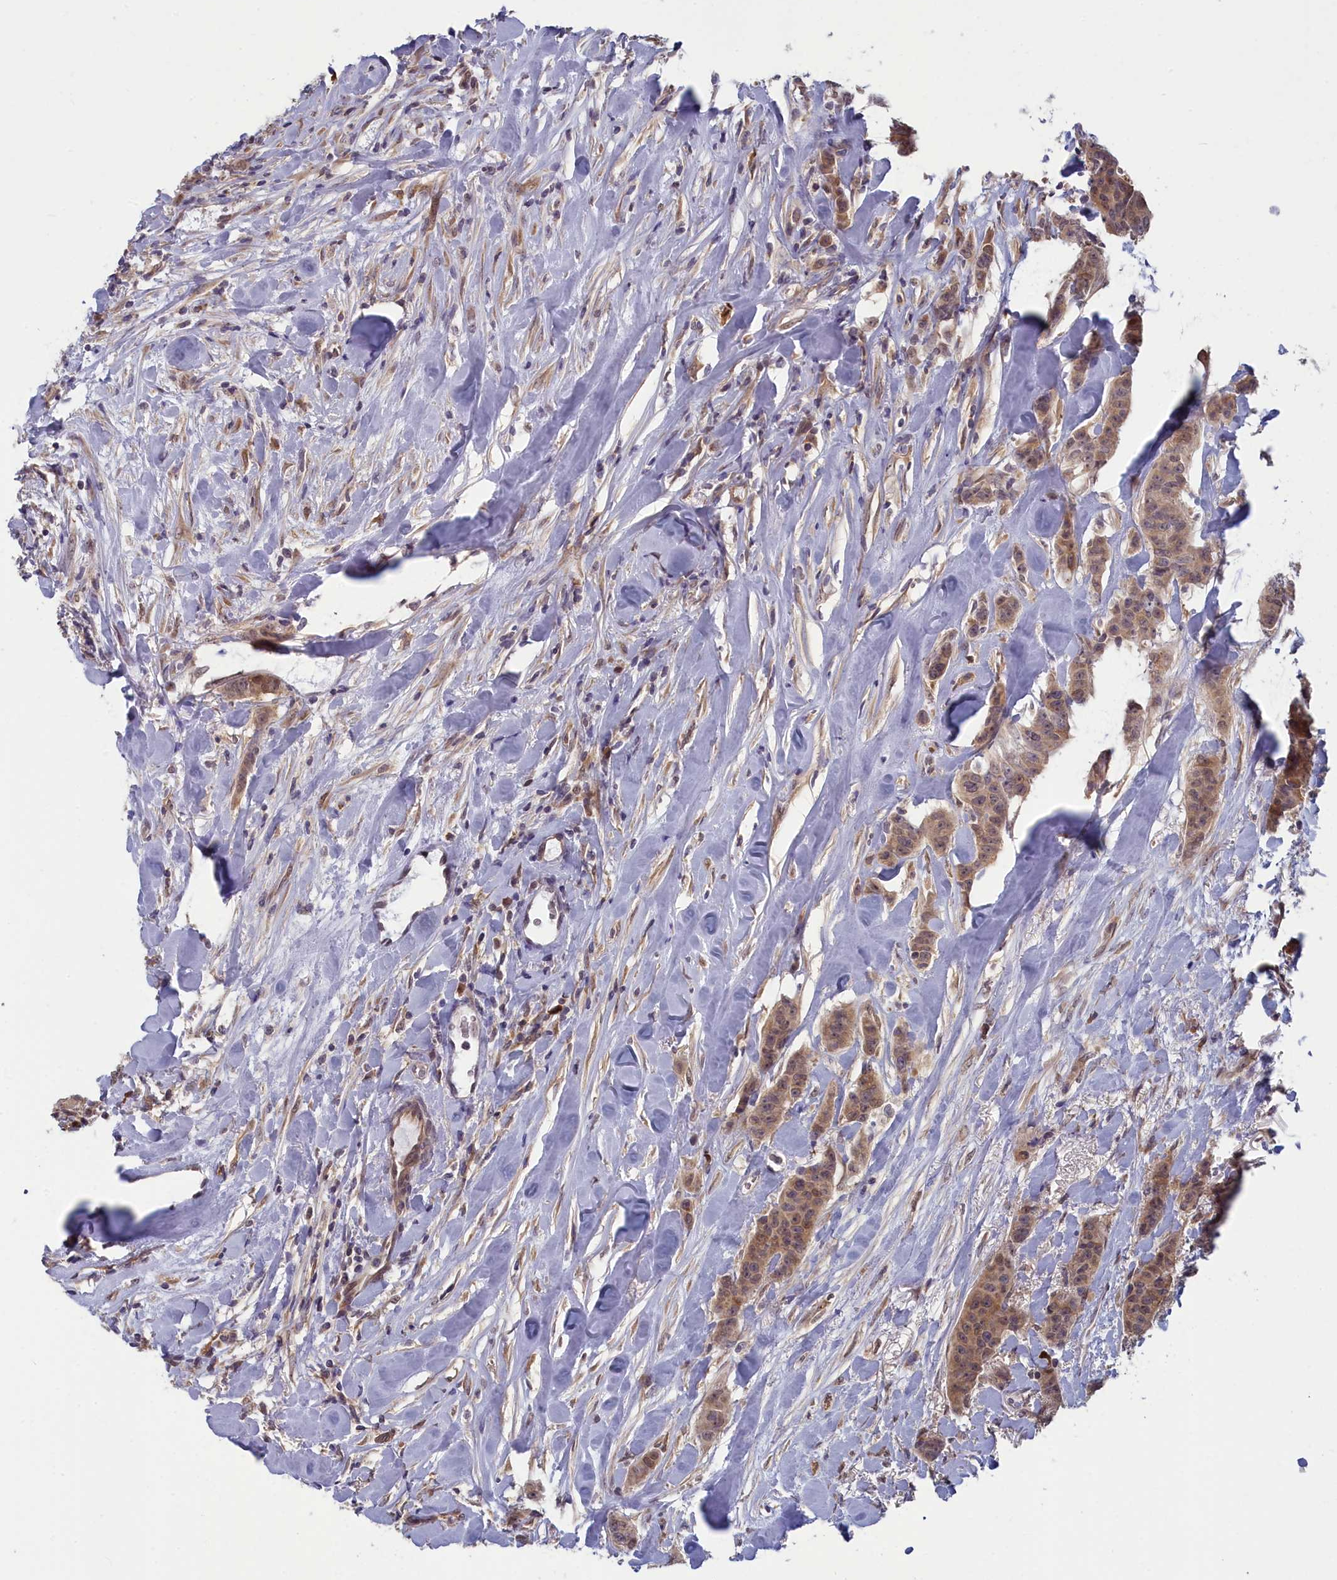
{"staining": {"intensity": "moderate", "quantity": ">75%", "location": "cytoplasmic/membranous"}, "tissue": "breast cancer", "cell_type": "Tumor cells", "image_type": "cancer", "snomed": [{"axis": "morphology", "description": "Duct carcinoma"}, {"axis": "topography", "description": "Breast"}], "caption": "Human breast cancer stained with a brown dye shows moderate cytoplasmic/membranous positive positivity in approximately >75% of tumor cells.", "gene": "MRI1", "patient": {"sex": "female", "age": 40}}